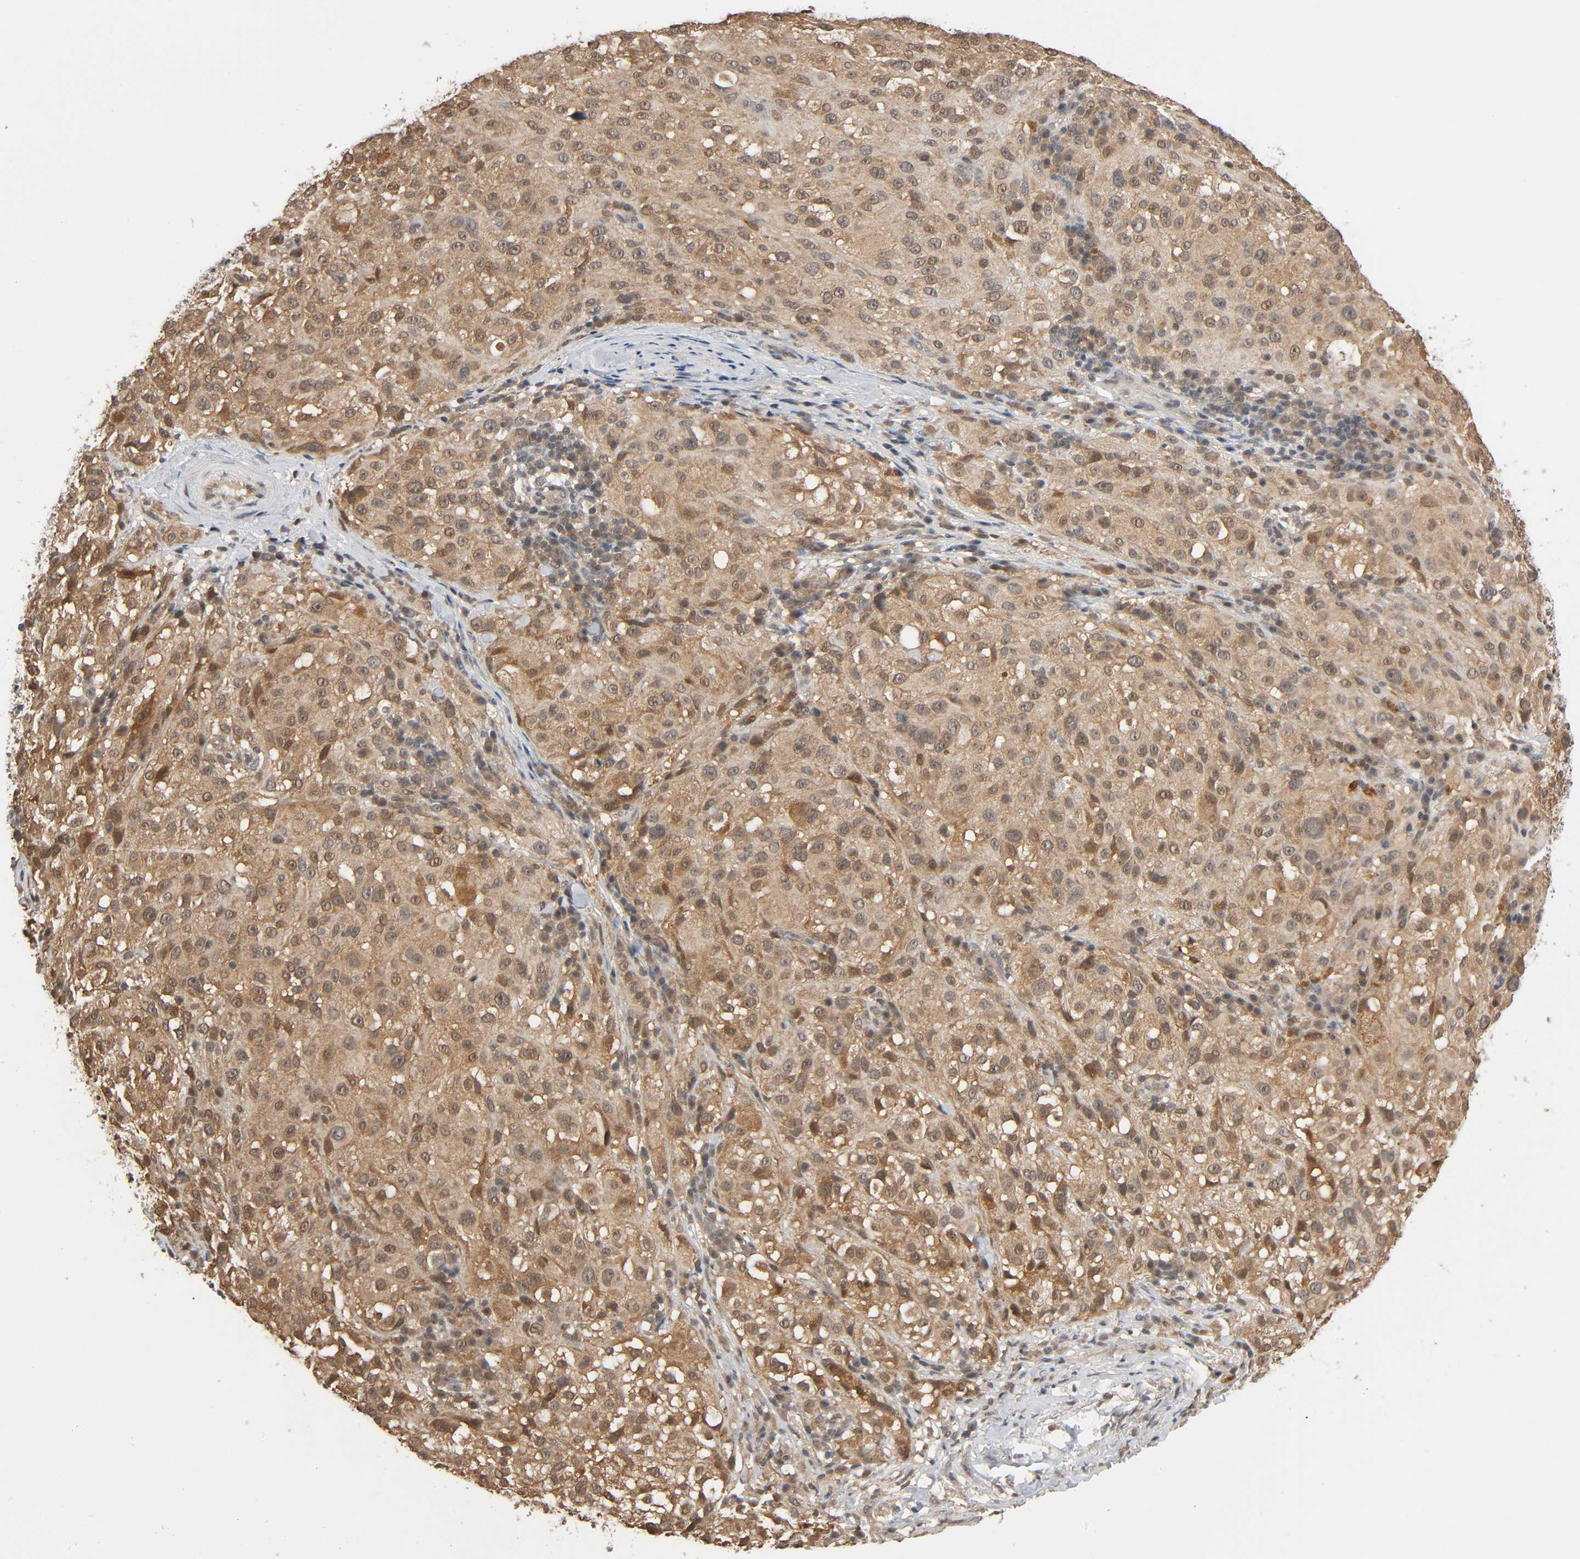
{"staining": {"intensity": "moderate", "quantity": "25%-75%", "location": "cytoplasmic/membranous,nuclear"}, "tissue": "melanoma", "cell_type": "Tumor cells", "image_type": "cancer", "snomed": [{"axis": "morphology", "description": "Necrosis, NOS"}, {"axis": "morphology", "description": "Malignant melanoma, NOS"}, {"axis": "topography", "description": "Skin"}], "caption": "Malignant melanoma stained with a brown dye displays moderate cytoplasmic/membranous and nuclear positive staining in about 25%-75% of tumor cells.", "gene": "NEDD8", "patient": {"sex": "female", "age": 87}}